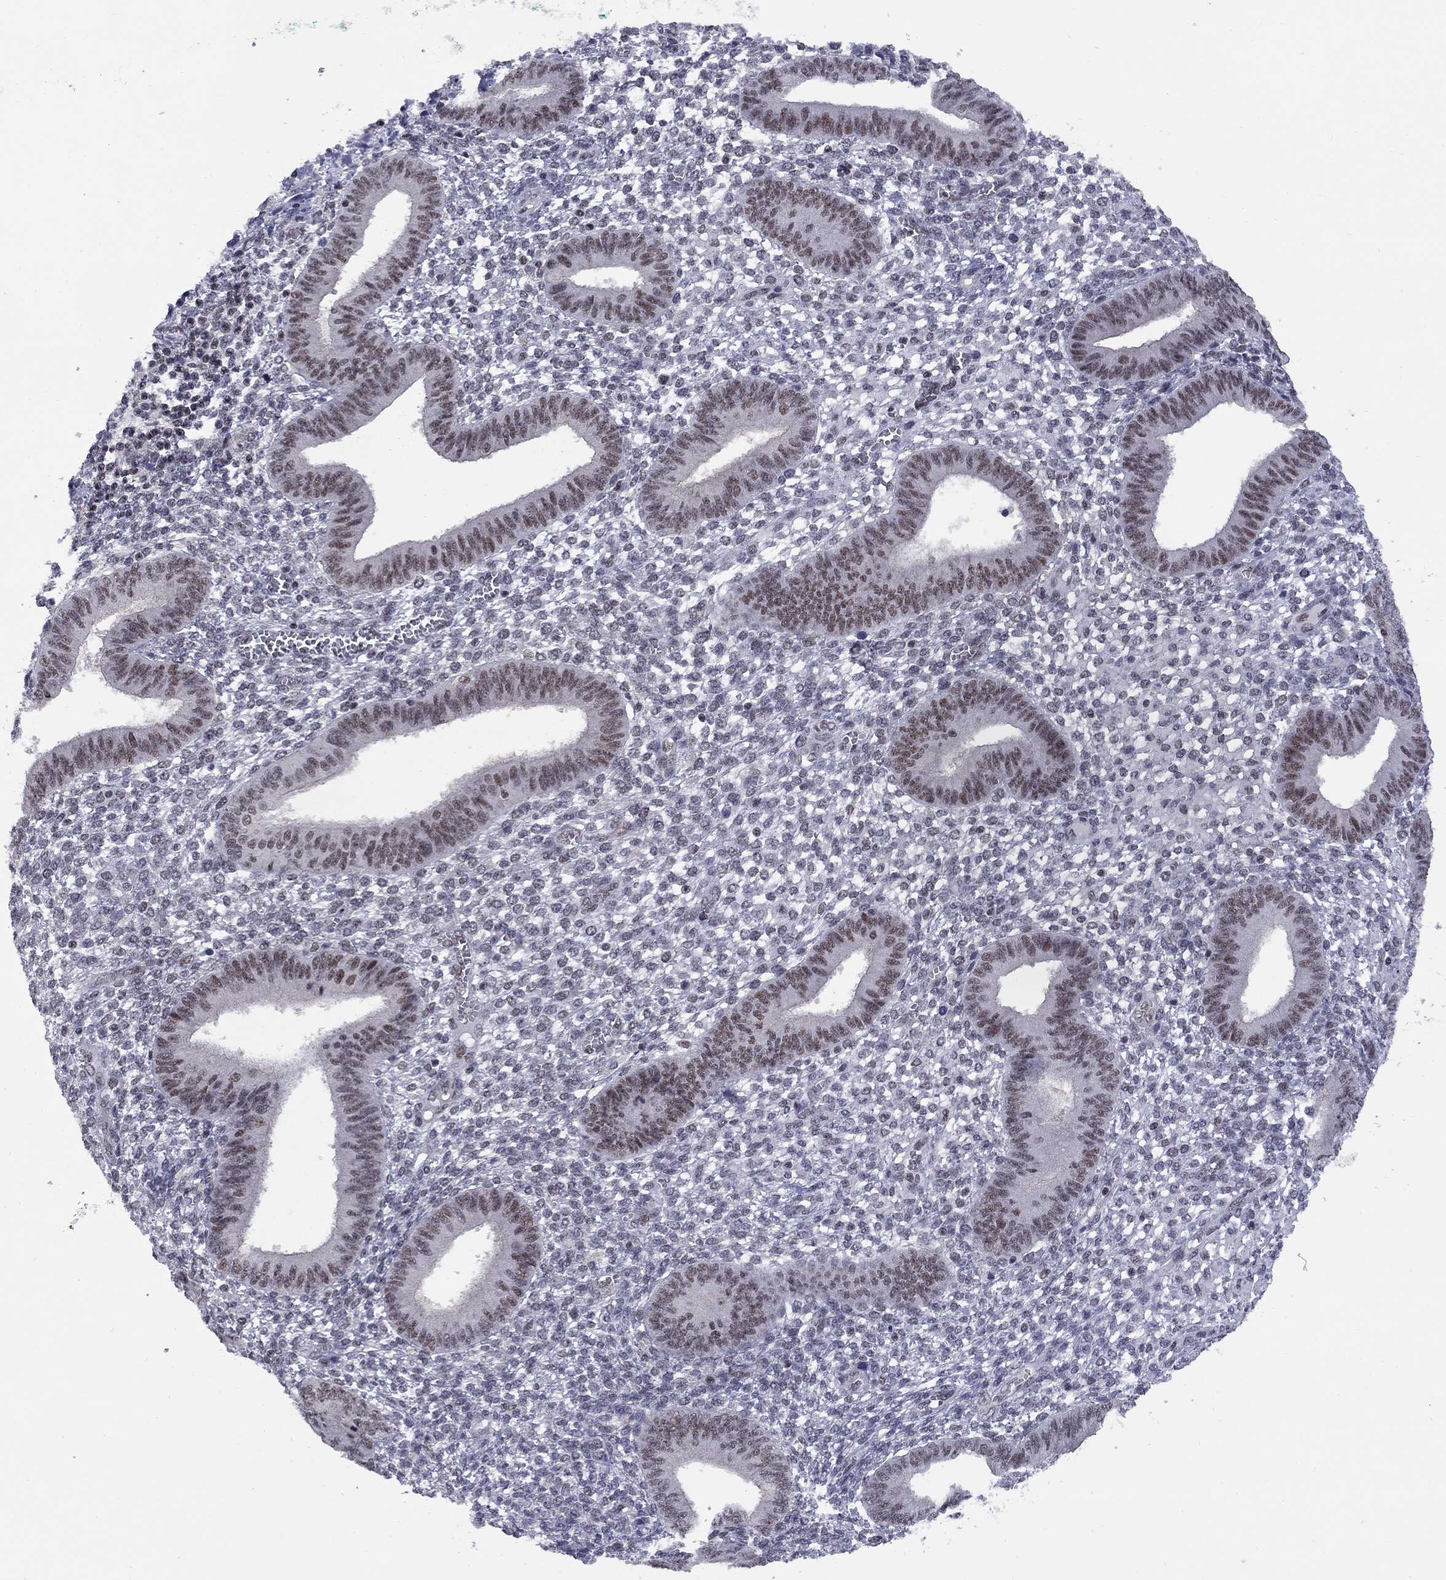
{"staining": {"intensity": "negative", "quantity": "none", "location": "none"}, "tissue": "endometrium", "cell_type": "Cells in endometrial stroma", "image_type": "normal", "snomed": [{"axis": "morphology", "description": "Normal tissue, NOS"}, {"axis": "topography", "description": "Endometrium"}], "caption": "Immunohistochemical staining of unremarkable endometrium displays no significant positivity in cells in endometrial stroma. The staining was performed using DAB (3,3'-diaminobenzidine) to visualize the protein expression in brown, while the nuclei were stained in blue with hematoxylin (Magnification: 20x).", "gene": "TAF9", "patient": {"sex": "female", "age": 42}}